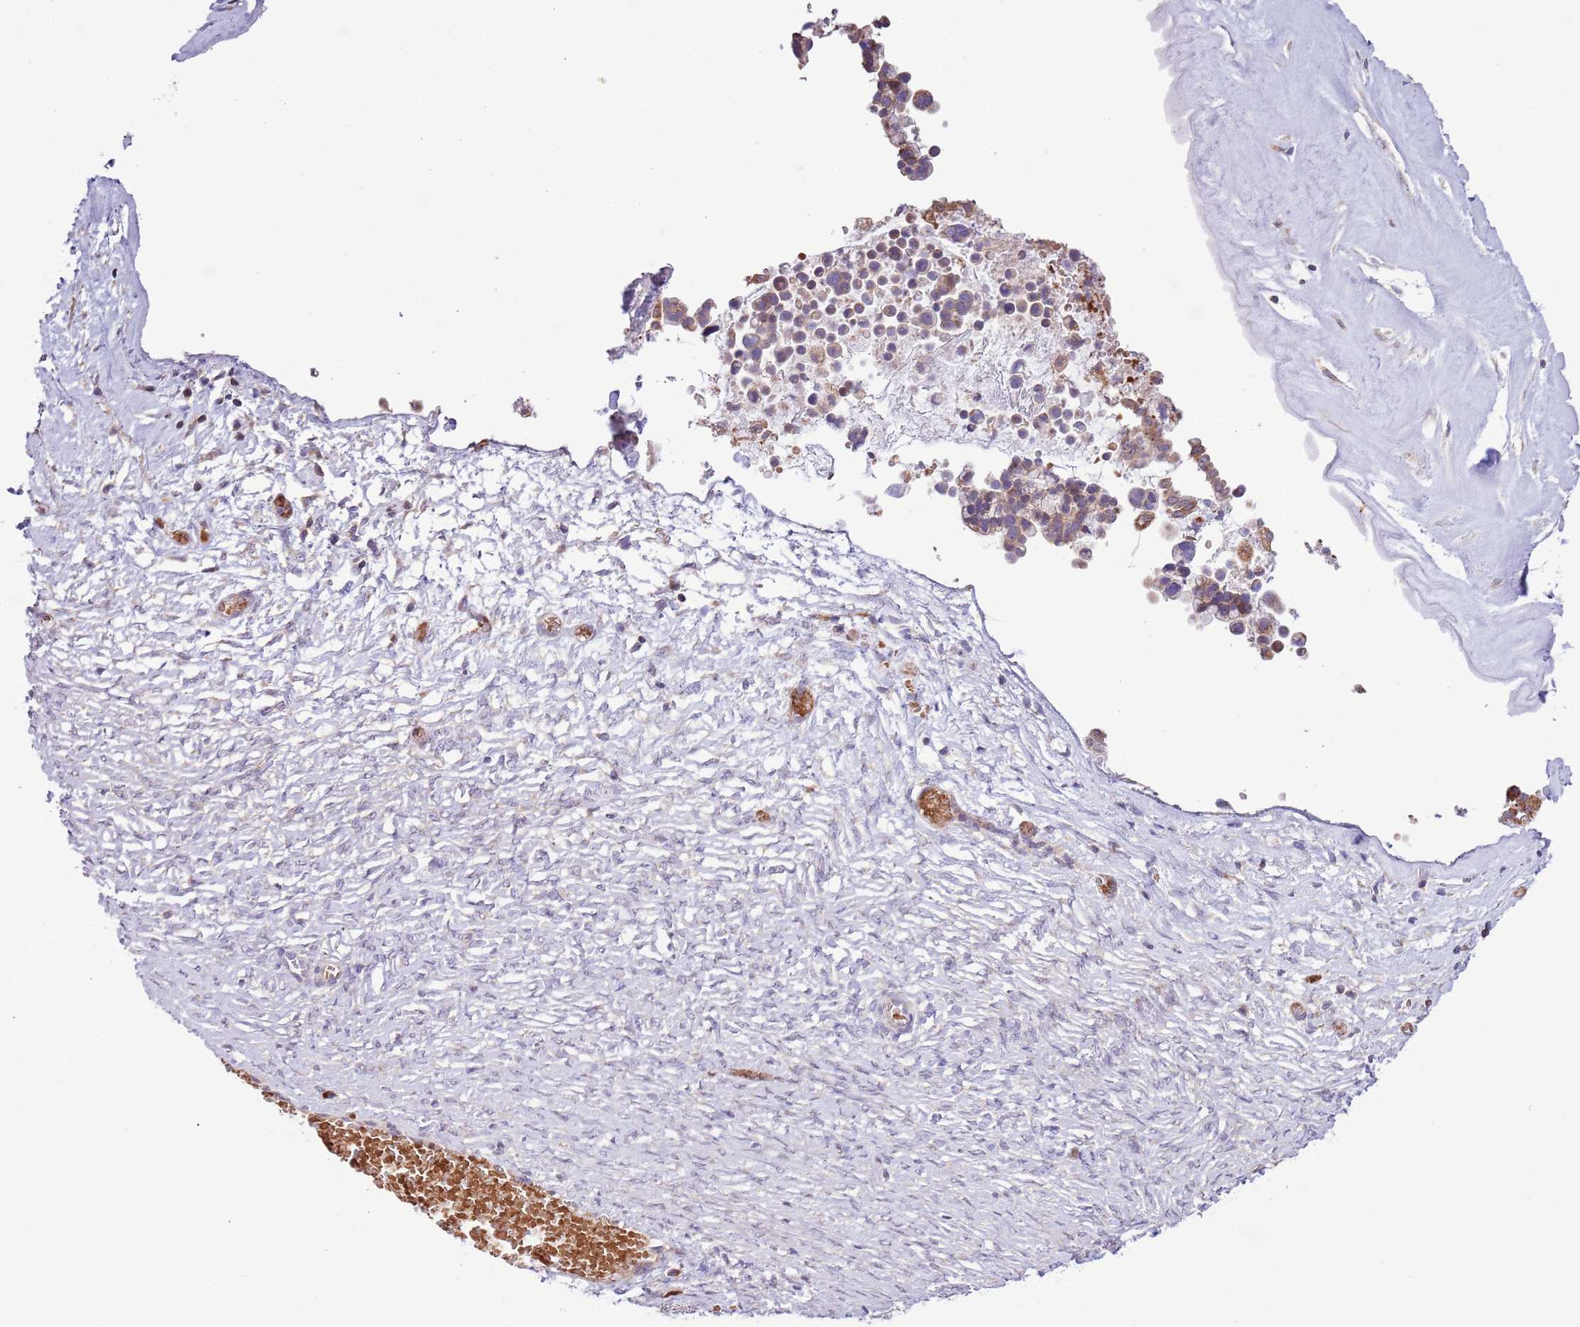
{"staining": {"intensity": "moderate", "quantity": ">75%", "location": "cytoplasmic/membranous"}, "tissue": "ovarian cancer", "cell_type": "Tumor cells", "image_type": "cancer", "snomed": [{"axis": "morphology", "description": "Cystadenocarcinoma, serous, NOS"}, {"axis": "topography", "description": "Ovary"}], "caption": "Immunohistochemistry micrograph of neoplastic tissue: serous cystadenocarcinoma (ovarian) stained using immunohistochemistry (IHC) shows medium levels of moderate protein expression localized specifically in the cytoplasmic/membranous of tumor cells, appearing as a cytoplasmic/membranous brown color.", "gene": "DAND5", "patient": {"sex": "female", "age": 56}}